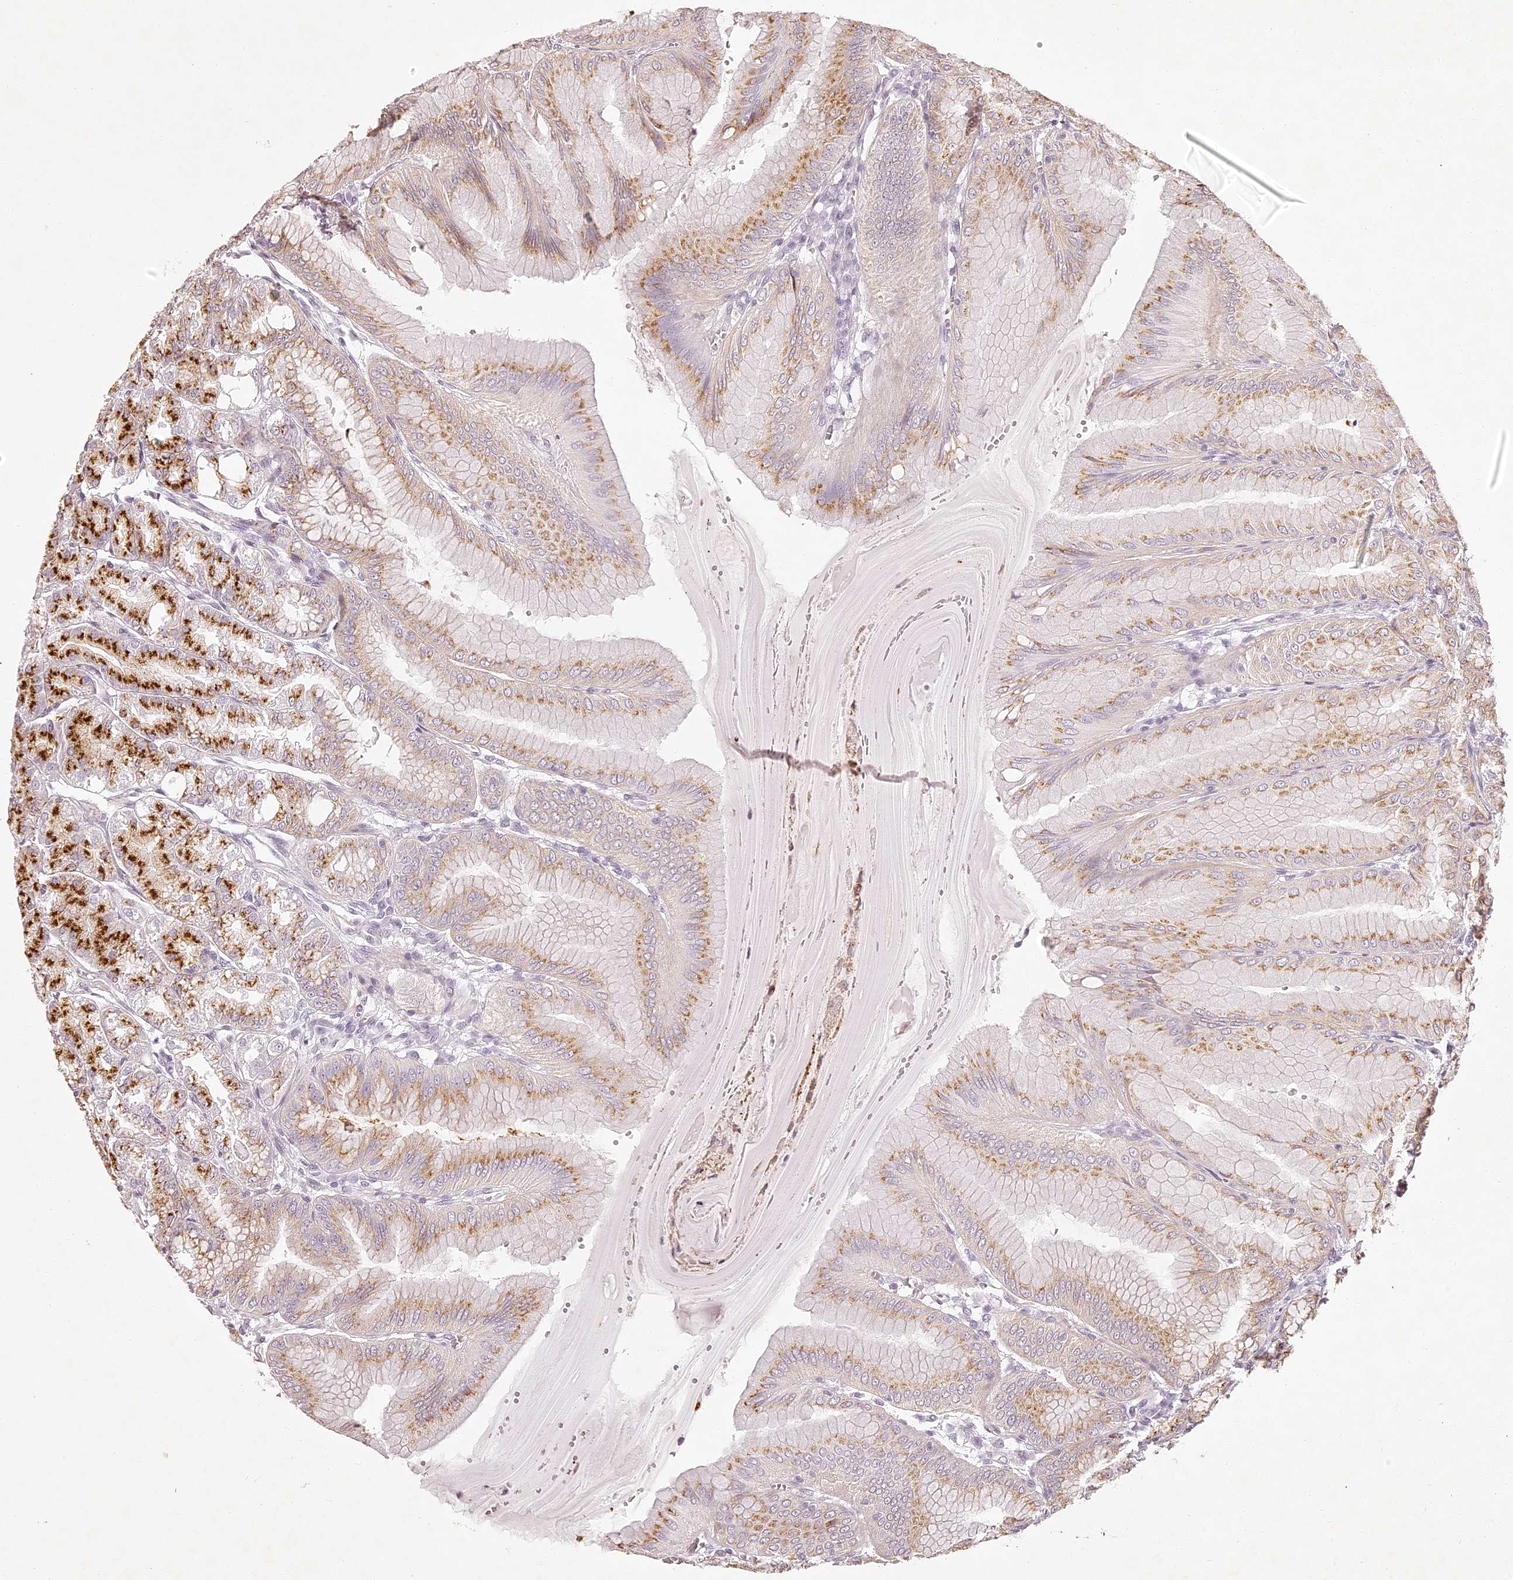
{"staining": {"intensity": "strong", "quantity": "25%-75%", "location": "cytoplasmic/membranous"}, "tissue": "stomach", "cell_type": "Glandular cells", "image_type": "normal", "snomed": [{"axis": "morphology", "description": "Normal tissue, NOS"}, {"axis": "topography", "description": "Stomach, lower"}], "caption": "The image exhibits immunohistochemical staining of benign stomach. There is strong cytoplasmic/membranous positivity is identified in approximately 25%-75% of glandular cells.", "gene": "ELAPOR1", "patient": {"sex": "male", "age": 71}}